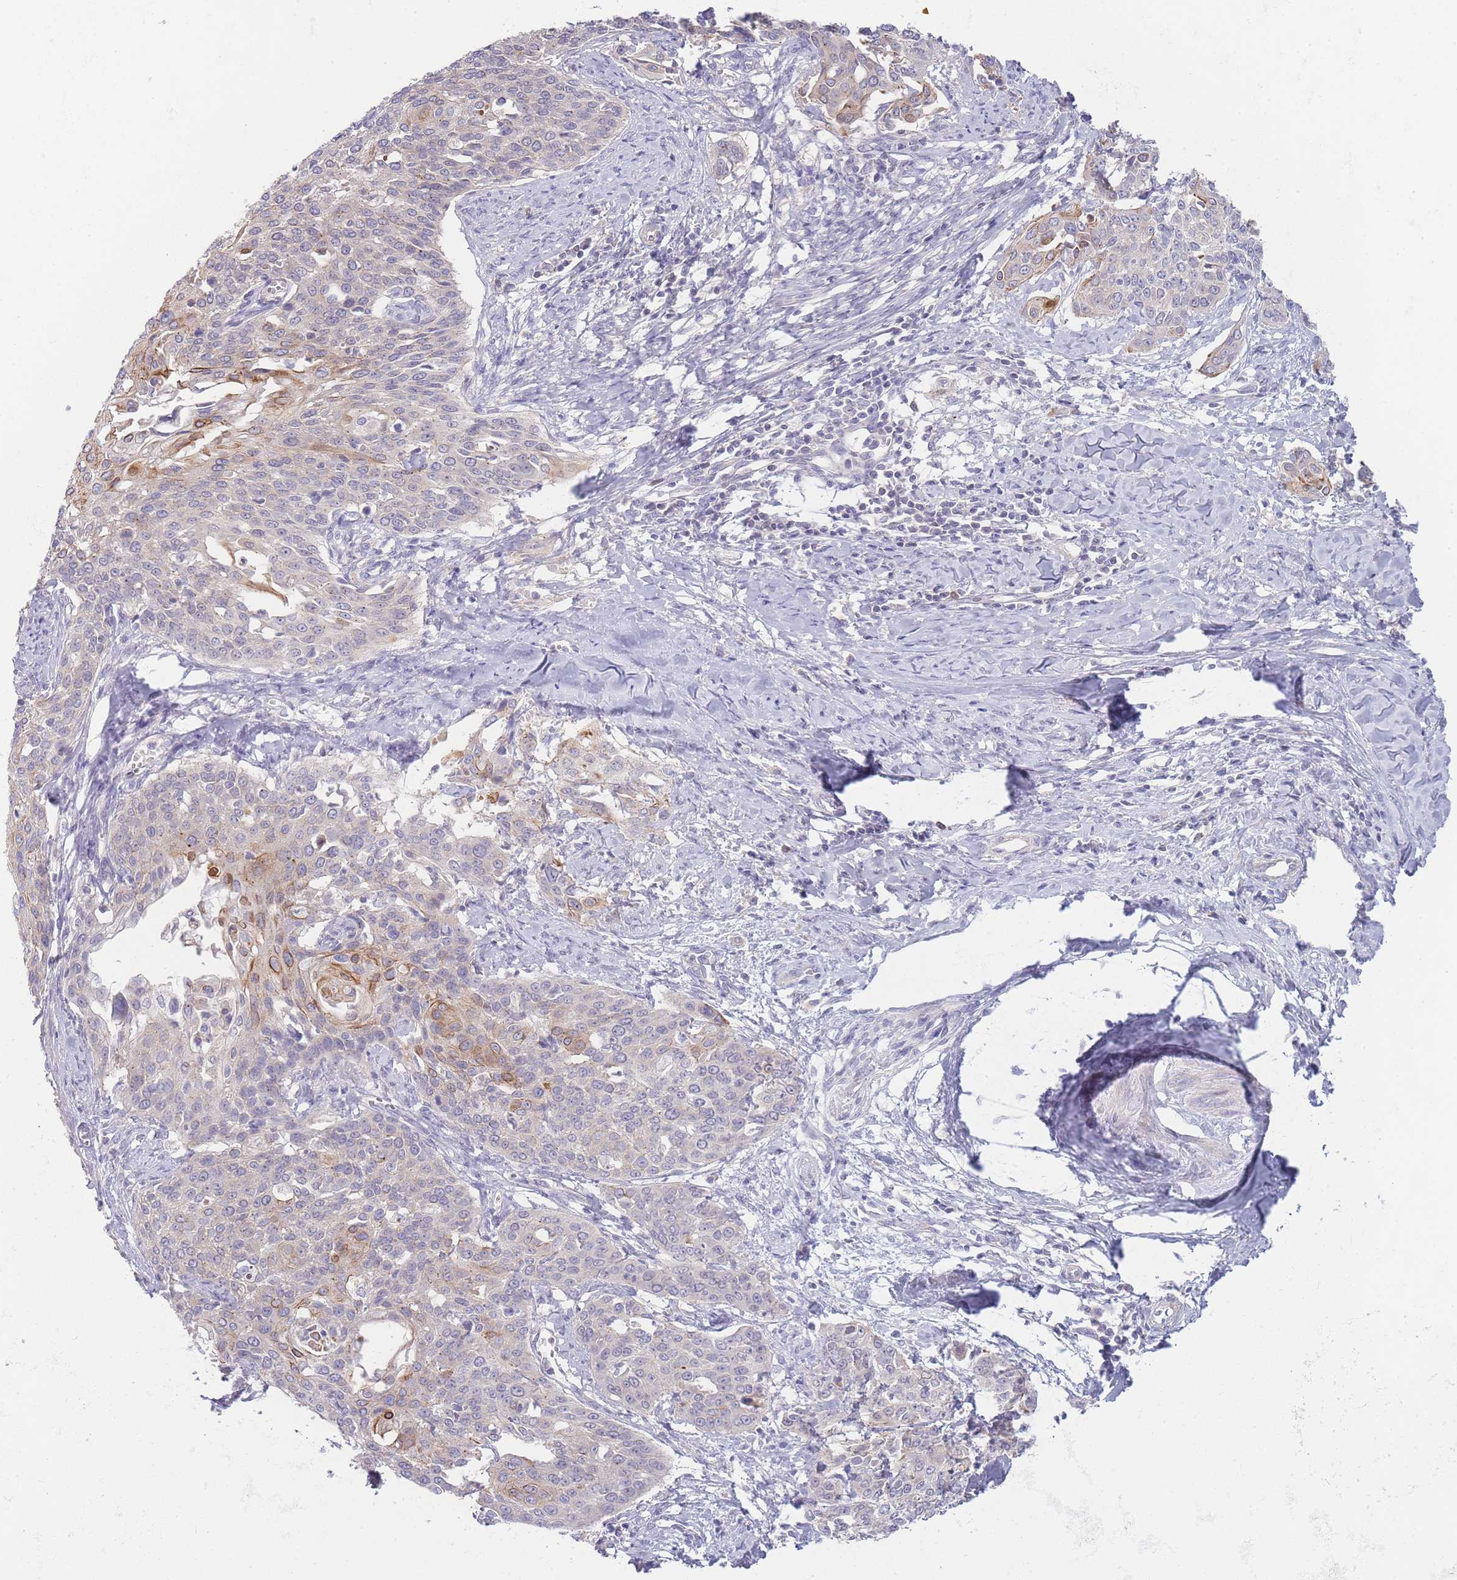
{"staining": {"intensity": "moderate", "quantity": "<25%", "location": "cytoplasmic/membranous"}, "tissue": "cervical cancer", "cell_type": "Tumor cells", "image_type": "cancer", "snomed": [{"axis": "morphology", "description": "Squamous cell carcinoma, NOS"}, {"axis": "topography", "description": "Cervix"}], "caption": "Immunohistochemistry (IHC) (DAB (3,3'-diaminobenzidine)) staining of human cervical cancer reveals moderate cytoplasmic/membranous protein positivity in about <25% of tumor cells.", "gene": "SPHKAP", "patient": {"sex": "female", "age": 44}}